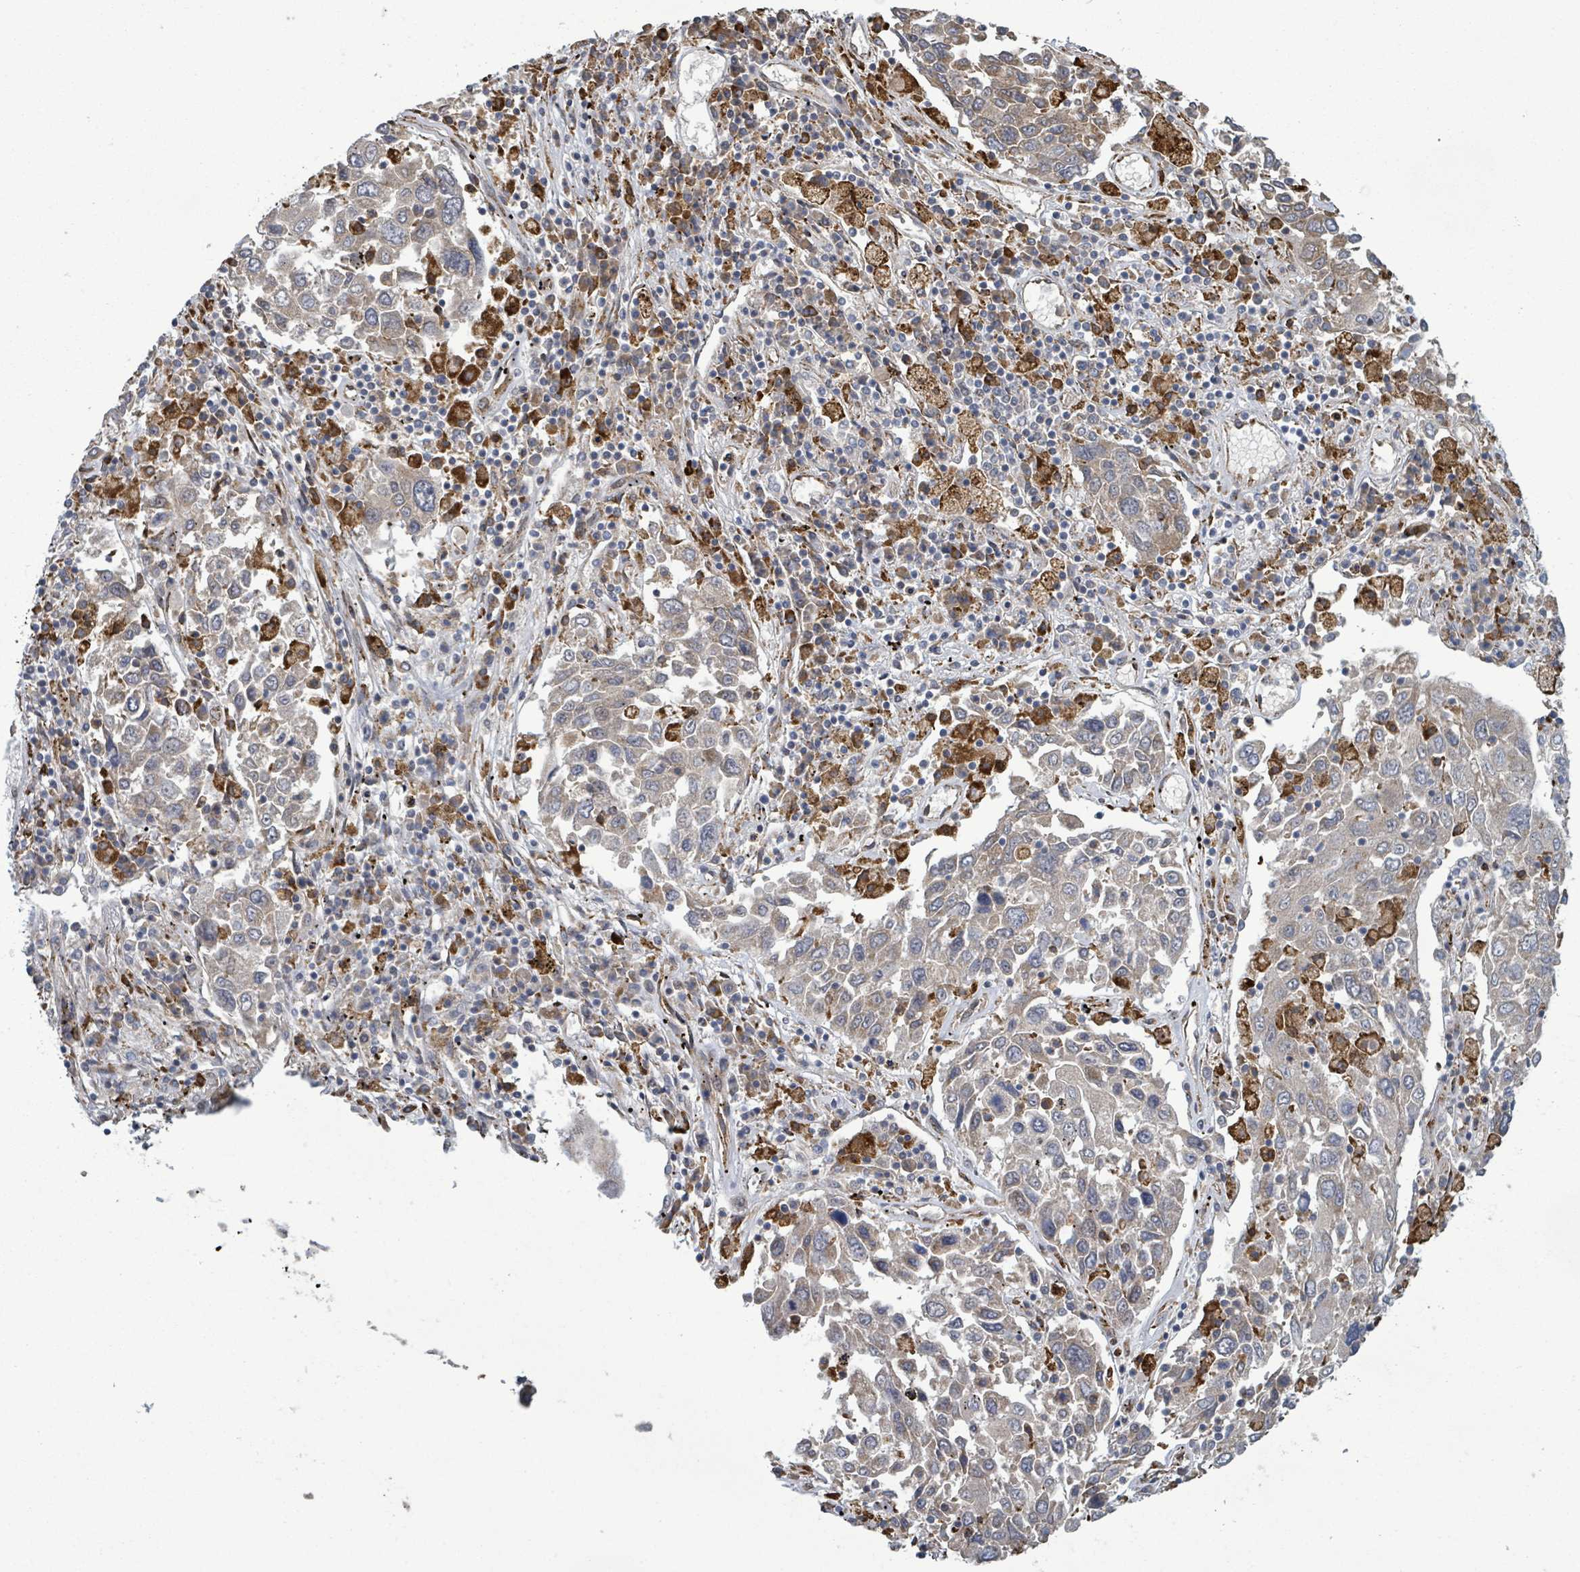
{"staining": {"intensity": "weak", "quantity": ">75%", "location": "cytoplasmic/membranous"}, "tissue": "lung cancer", "cell_type": "Tumor cells", "image_type": "cancer", "snomed": [{"axis": "morphology", "description": "Squamous cell carcinoma, NOS"}, {"axis": "topography", "description": "Lung"}], "caption": "Immunohistochemical staining of squamous cell carcinoma (lung) displays low levels of weak cytoplasmic/membranous protein staining in about >75% of tumor cells.", "gene": "SHROOM2", "patient": {"sex": "male", "age": 65}}